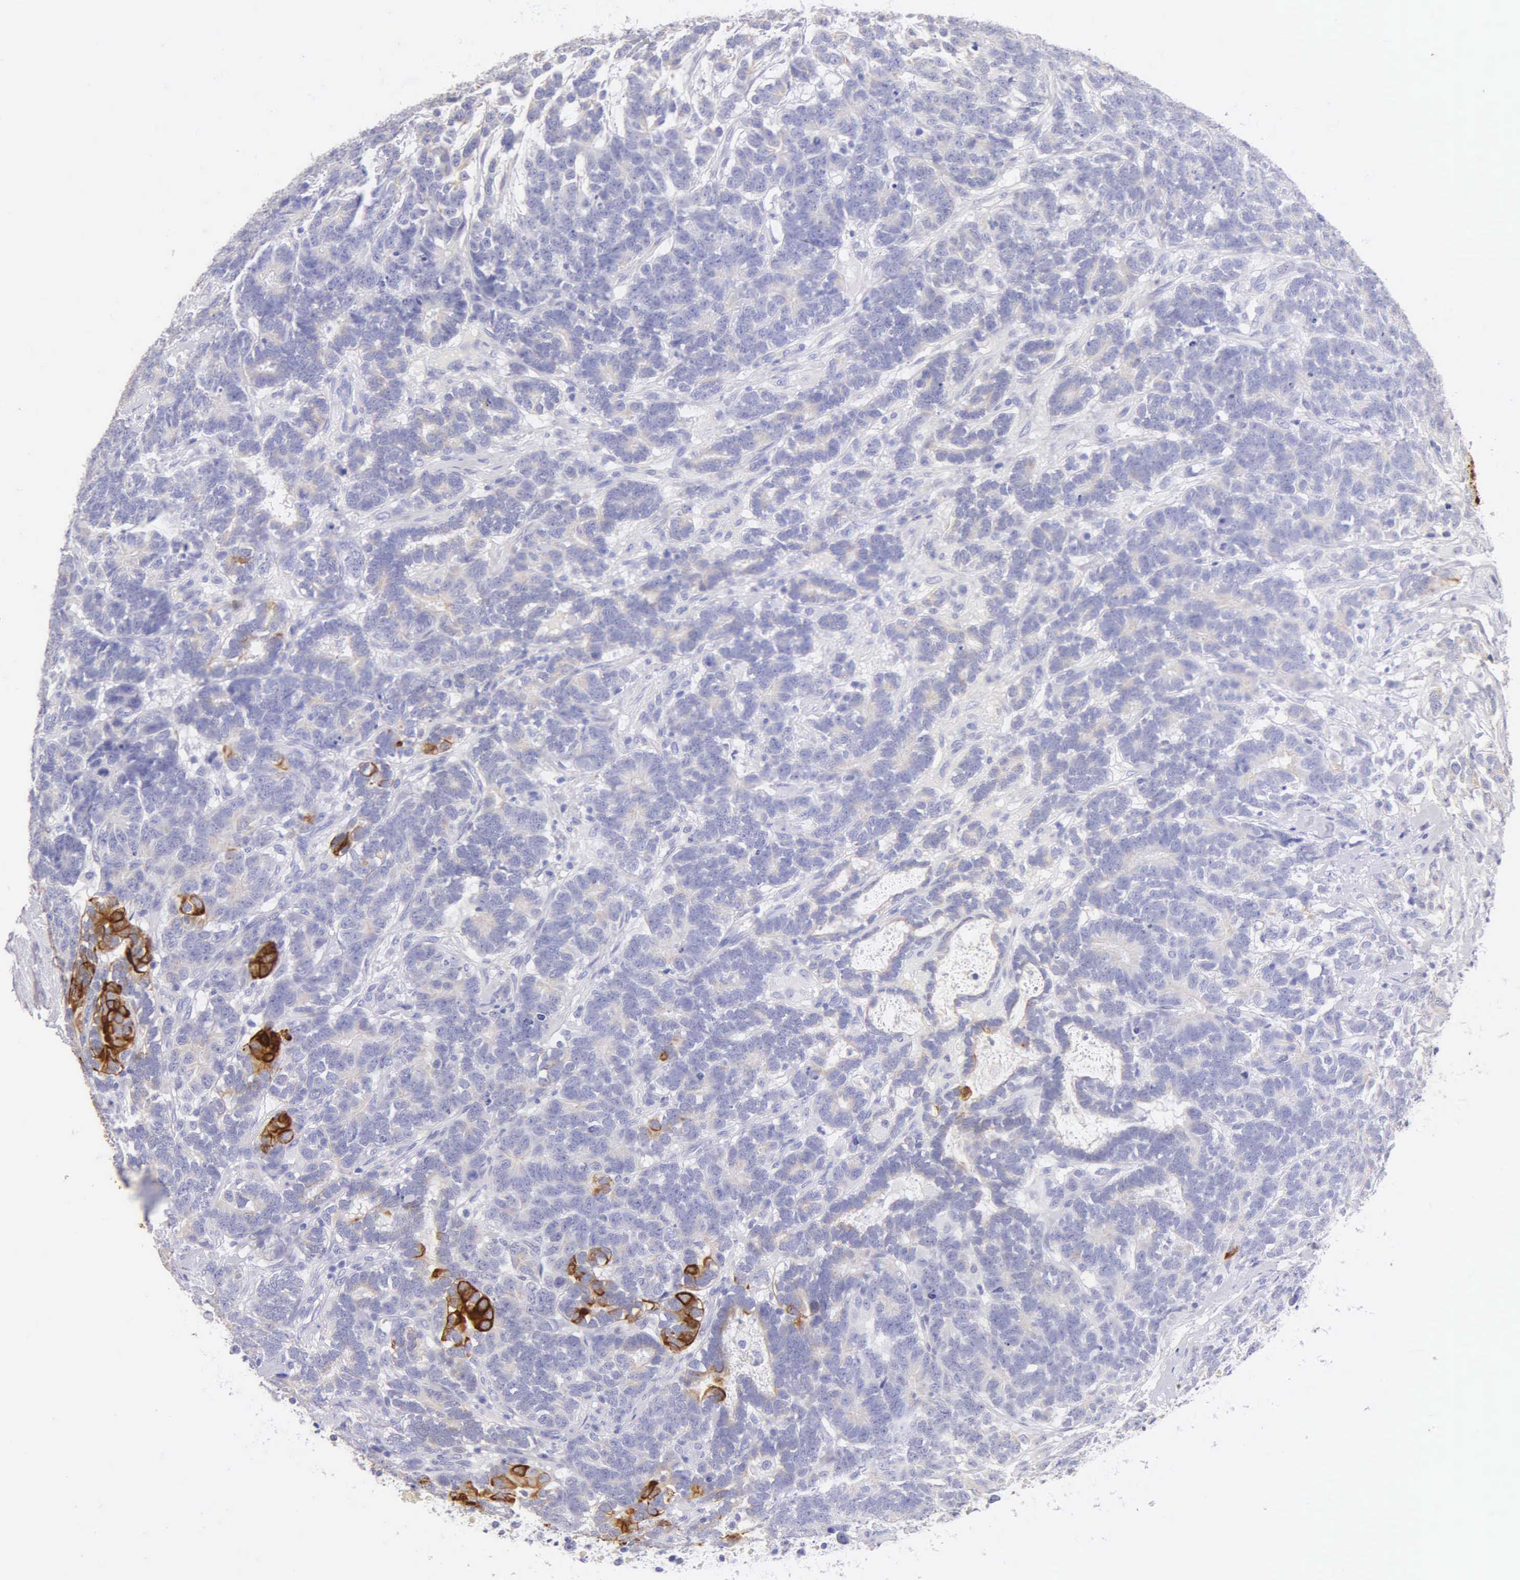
{"staining": {"intensity": "moderate", "quantity": "<25%", "location": "cytoplasmic/membranous"}, "tissue": "testis cancer", "cell_type": "Tumor cells", "image_type": "cancer", "snomed": [{"axis": "morphology", "description": "Carcinoma, Embryonal, NOS"}, {"axis": "topography", "description": "Testis"}], "caption": "The micrograph exhibits a brown stain indicating the presence of a protein in the cytoplasmic/membranous of tumor cells in testis embryonal carcinoma. Immunohistochemistry stains the protein of interest in brown and the nuclei are stained blue.", "gene": "KRT17", "patient": {"sex": "male", "age": 26}}